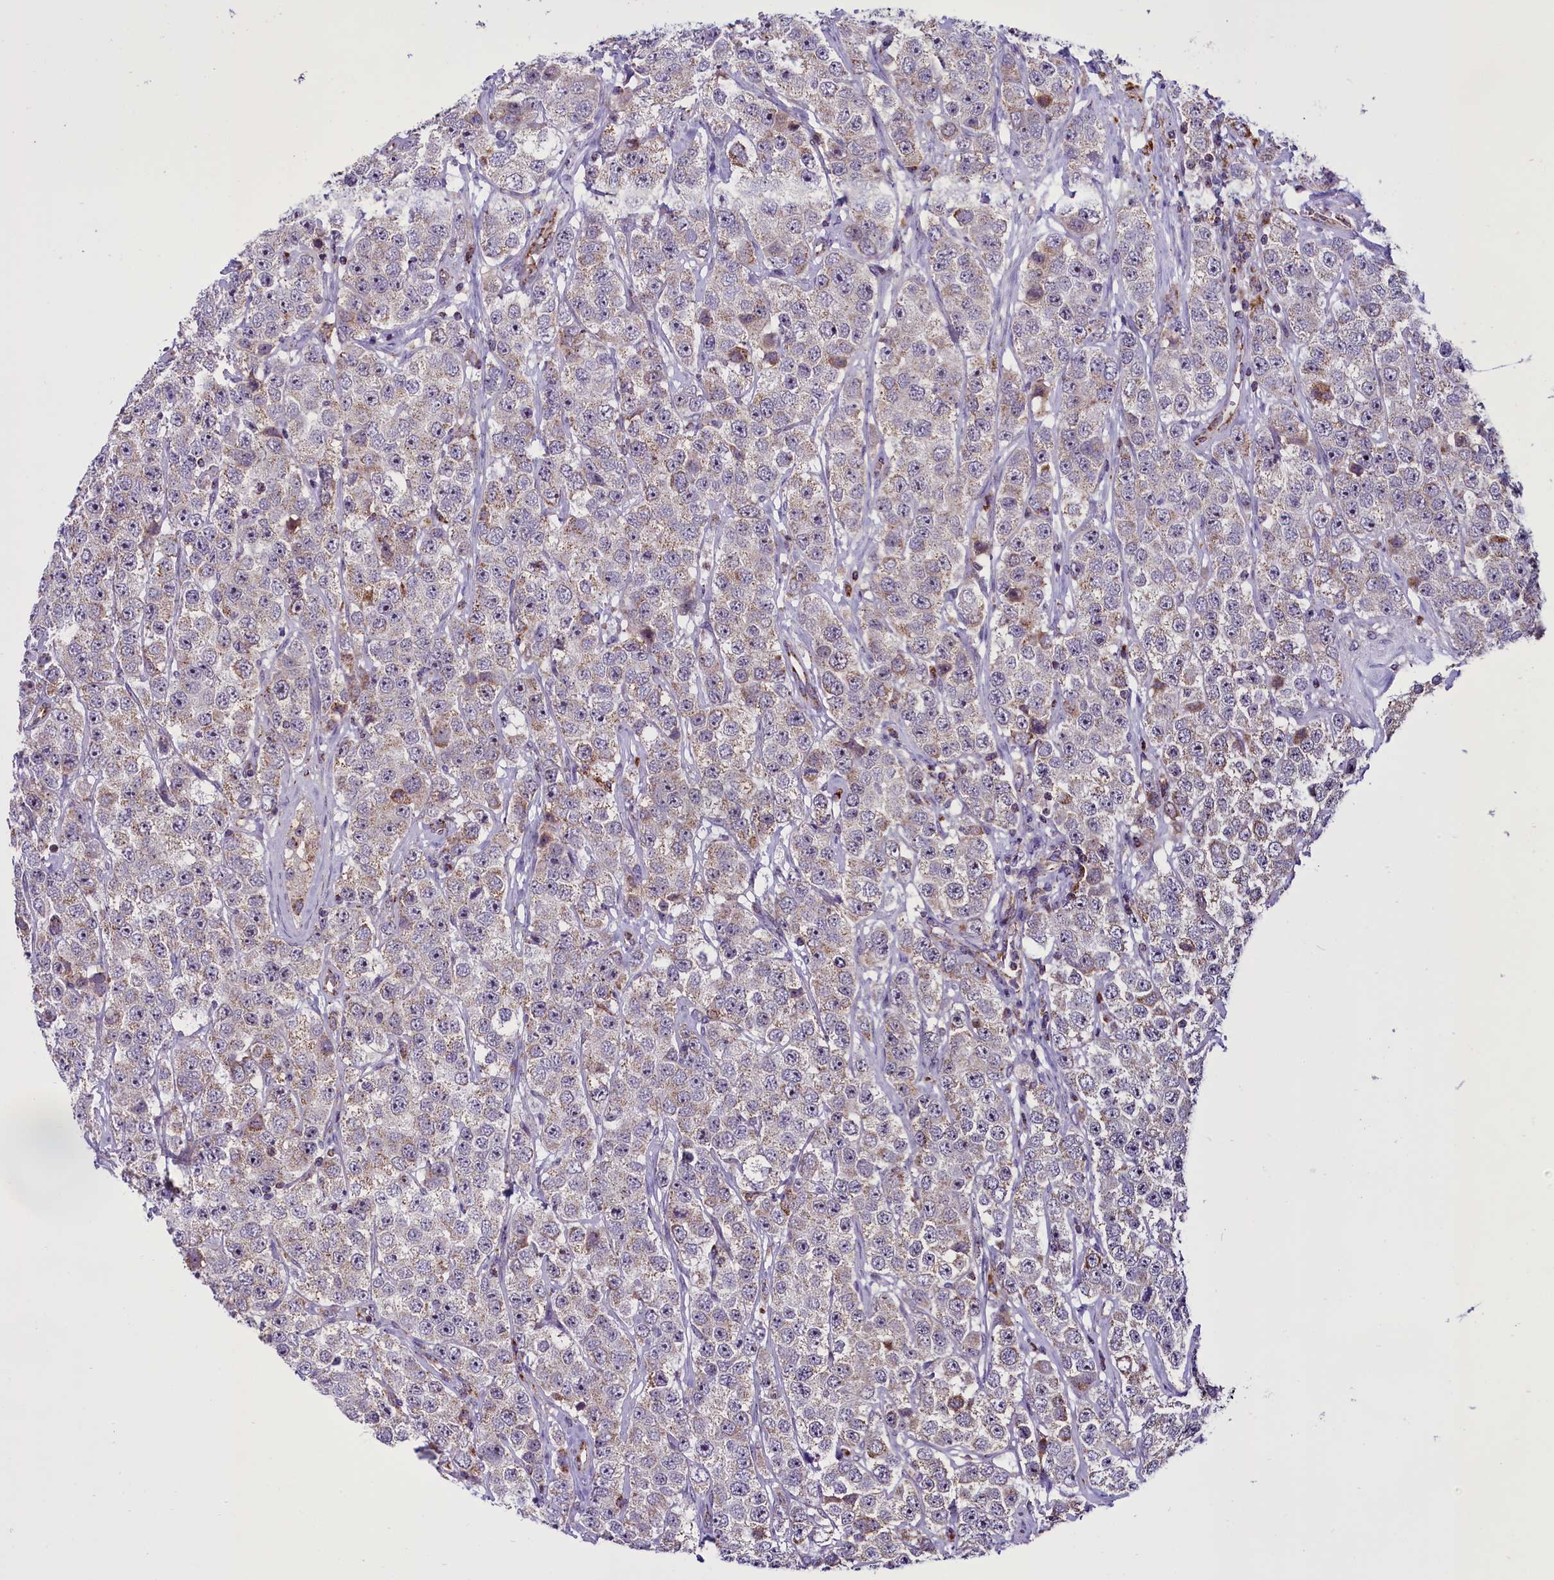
{"staining": {"intensity": "weak", "quantity": "<25%", "location": "cytoplasmic/membranous"}, "tissue": "testis cancer", "cell_type": "Tumor cells", "image_type": "cancer", "snomed": [{"axis": "morphology", "description": "Seminoma, NOS"}, {"axis": "topography", "description": "Testis"}], "caption": "An image of human testis seminoma is negative for staining in tumor cells.", "gene": "NDUFS5", "patient": {"sex": "male", "age": 28}}